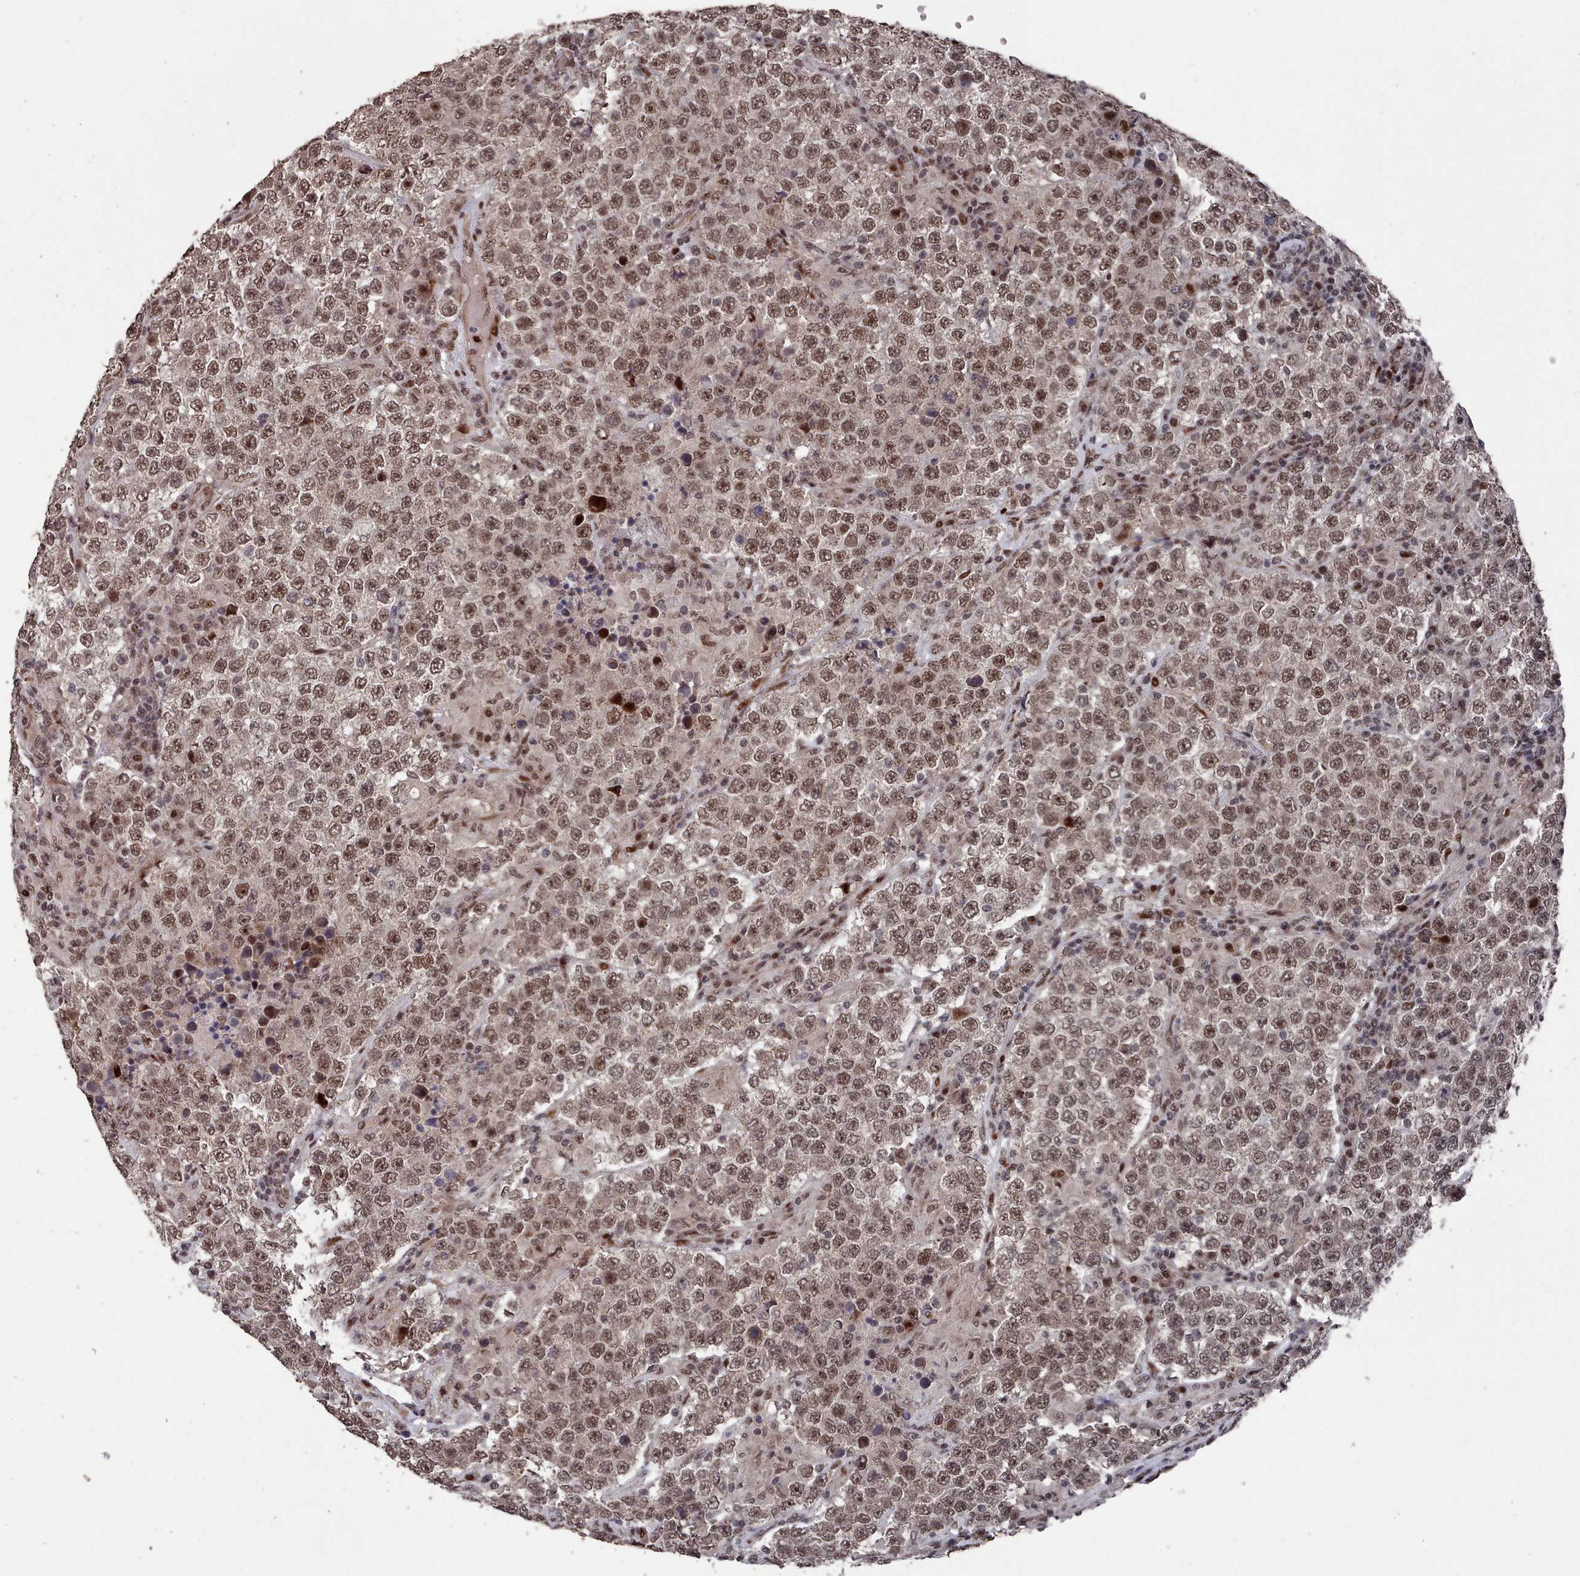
{"staining": {"intensity": "moderate", "quantity": ">75%", "location": "nuclear"}, "tissue": "testis cancer", "cell_type": "Tumor cells", "image_type": "cancer", "snomed": [{"axis": "morphology", "description": "Normal tissue, NOS"}, {"axis": "morphology", "description": "Urothelial carcinoma, High grade"}, {"axis": "morphology", "description": "Seminoma, NOS"}, {"axis": "morphology", "description": "Carcinoma, Embryonal, NOS"}, {"axis": "topography", "description": "Urinary bladder"}, {"axis": "topography", "description": "Testis"}], "caption": "The histopathology image demonstrates staining of seminoma (testis), revealing moderate nuclear protein expression (brown color) within tumor cells. (IHC, brightfield microscopy, high magnification).", "gene": "PNRC2", "patient": {"sex": "male", "age": 41}}